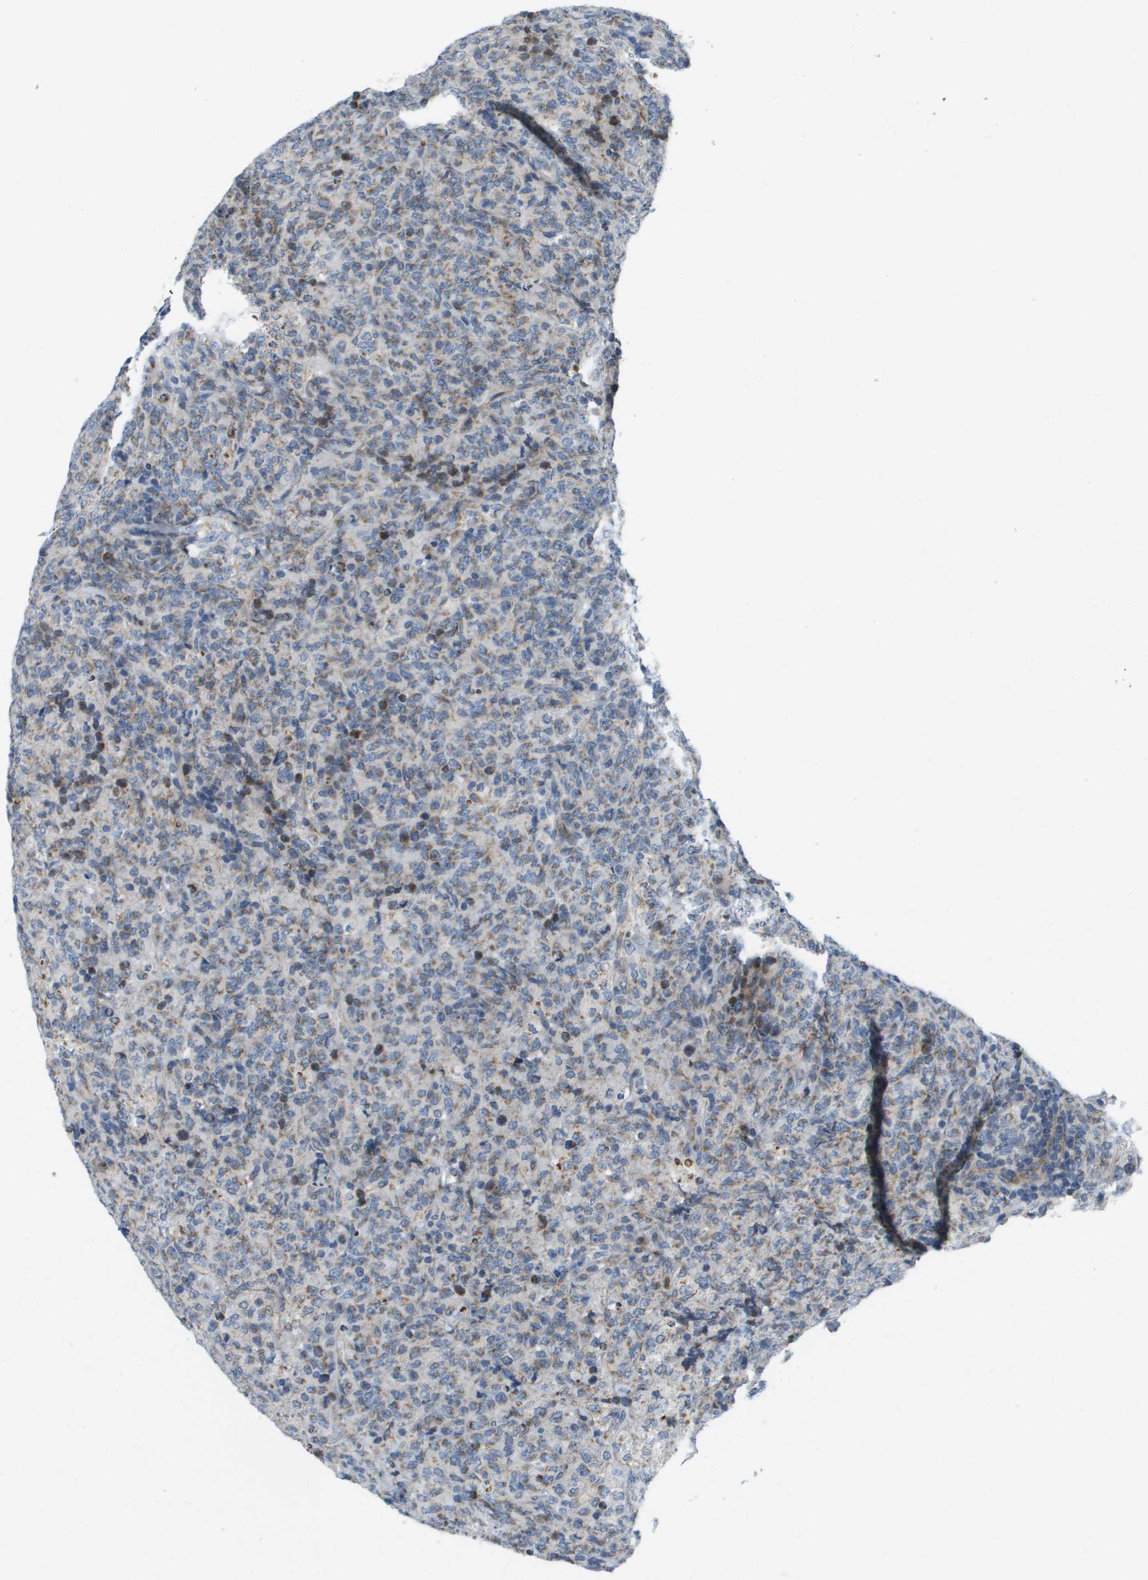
{"staining": {"intensity": "weak", "quantity": "<25%", "location": "cytoplasmic/membranous"}, "tissue": "lymphoma", "cell_type": "Tumor cells", "image_type": "cancer", "snomed": [{"axis": "morphology", "description": "Malignant lymphoma, non-Hodgkin's type, High grade"}, {"axis": "topography", "description": "Tonsil"}], "caption": "High magnification brightfield microscopy of malignant lymphoma, non-Hodgkin's type (high-grade) stained with DAB (brown) and counterstained with hematoxylin (blue): tumor cells show no significant positivity.", "gene": "KRT23", "patient": {"sex": "female", "age": 36}}